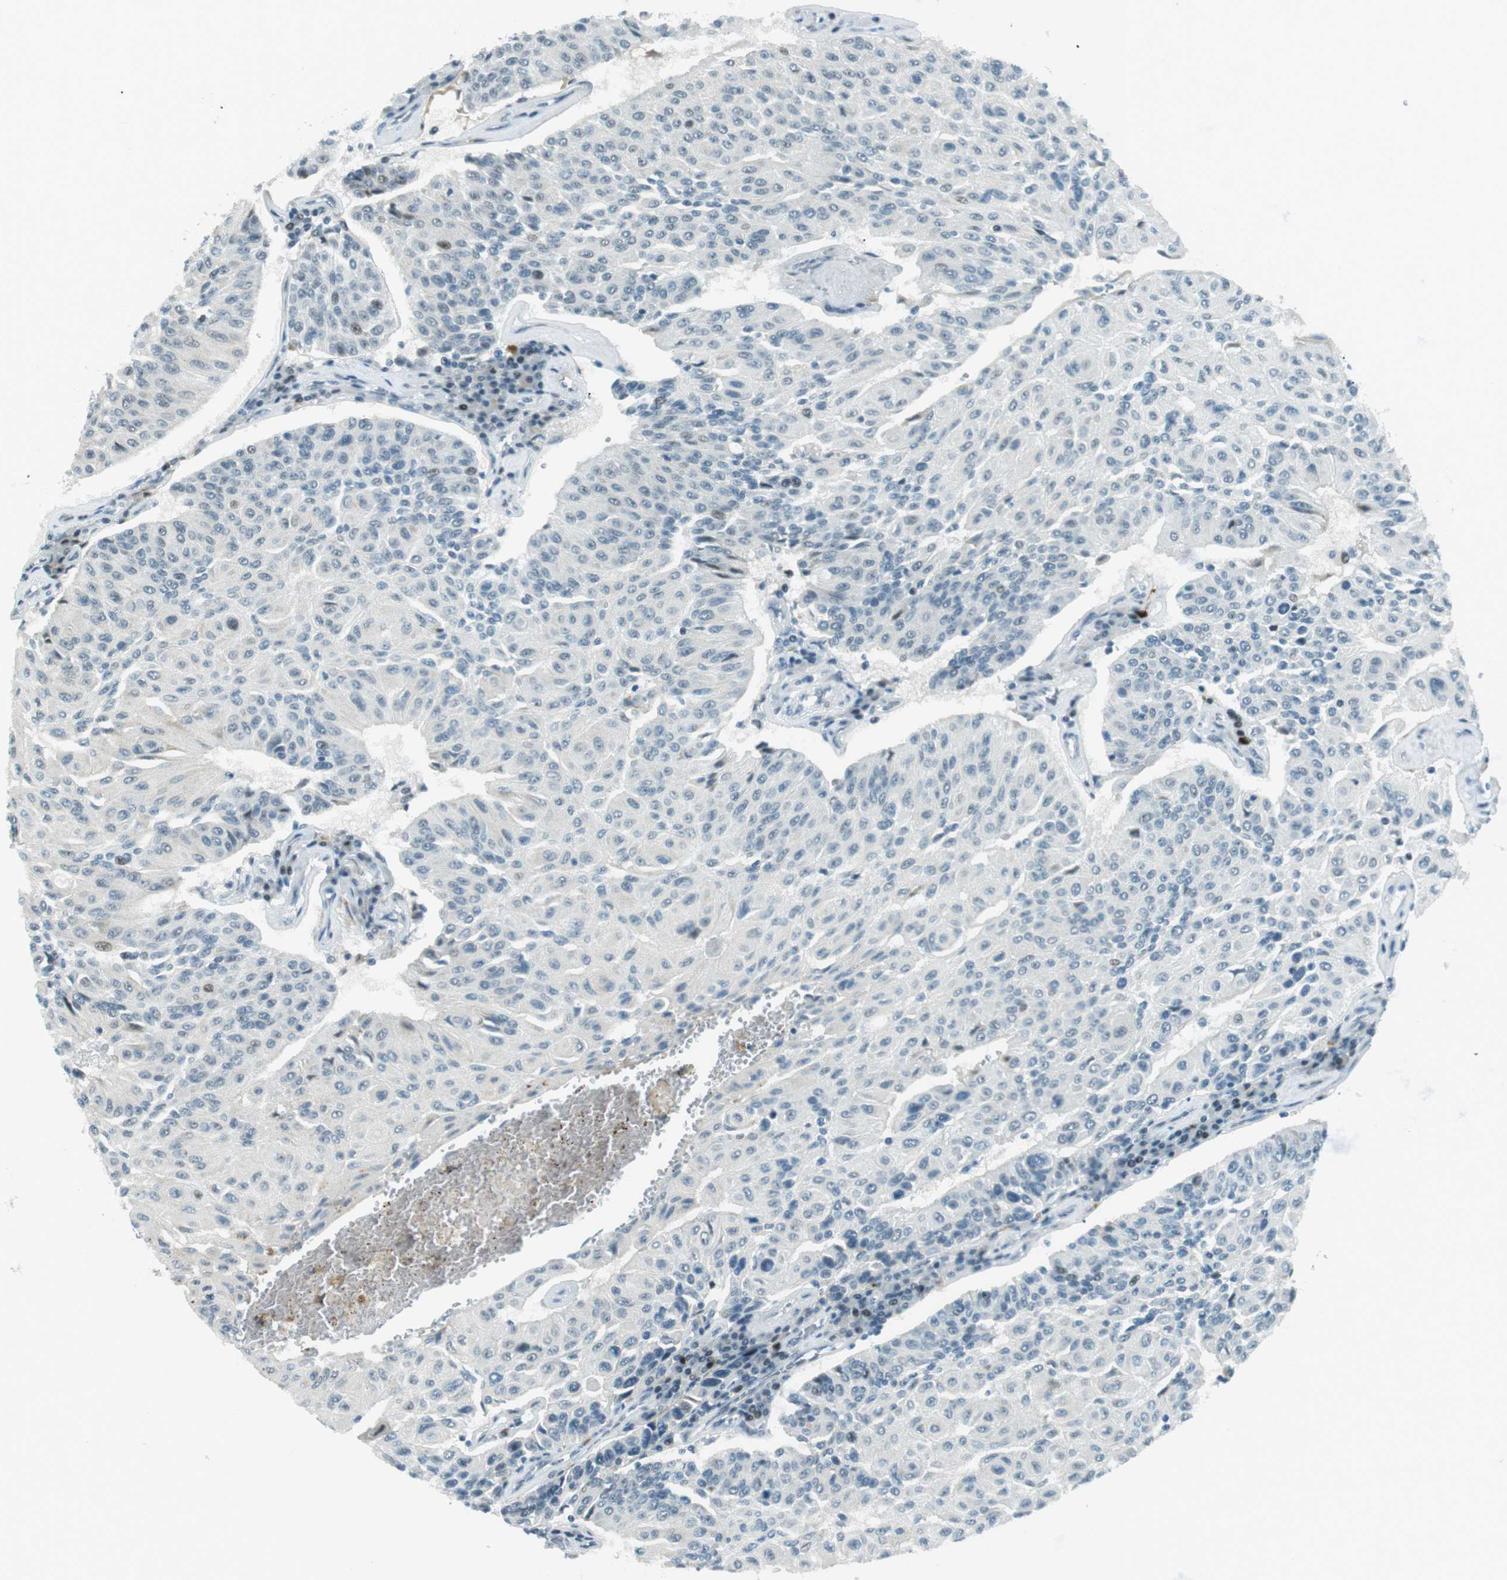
{"staining": {"intensity": "negative", "quantity": "none", "location": "none"}, "tissue": "urothelial cancer", "cell_type": "Tumor cells", "image_type": "cancer", "snomed": [{"axis": "morphology", "description": "Urothelial carcinoma, High grade"}, {"axis": "topography", "description": "Urinary bladder"}], "caption": "Tumor cells are negative for protein expression in human high-grade urothelial carcinoma.", "gene": "PJA1", "patient": {"sex": "male", "age": 66}}